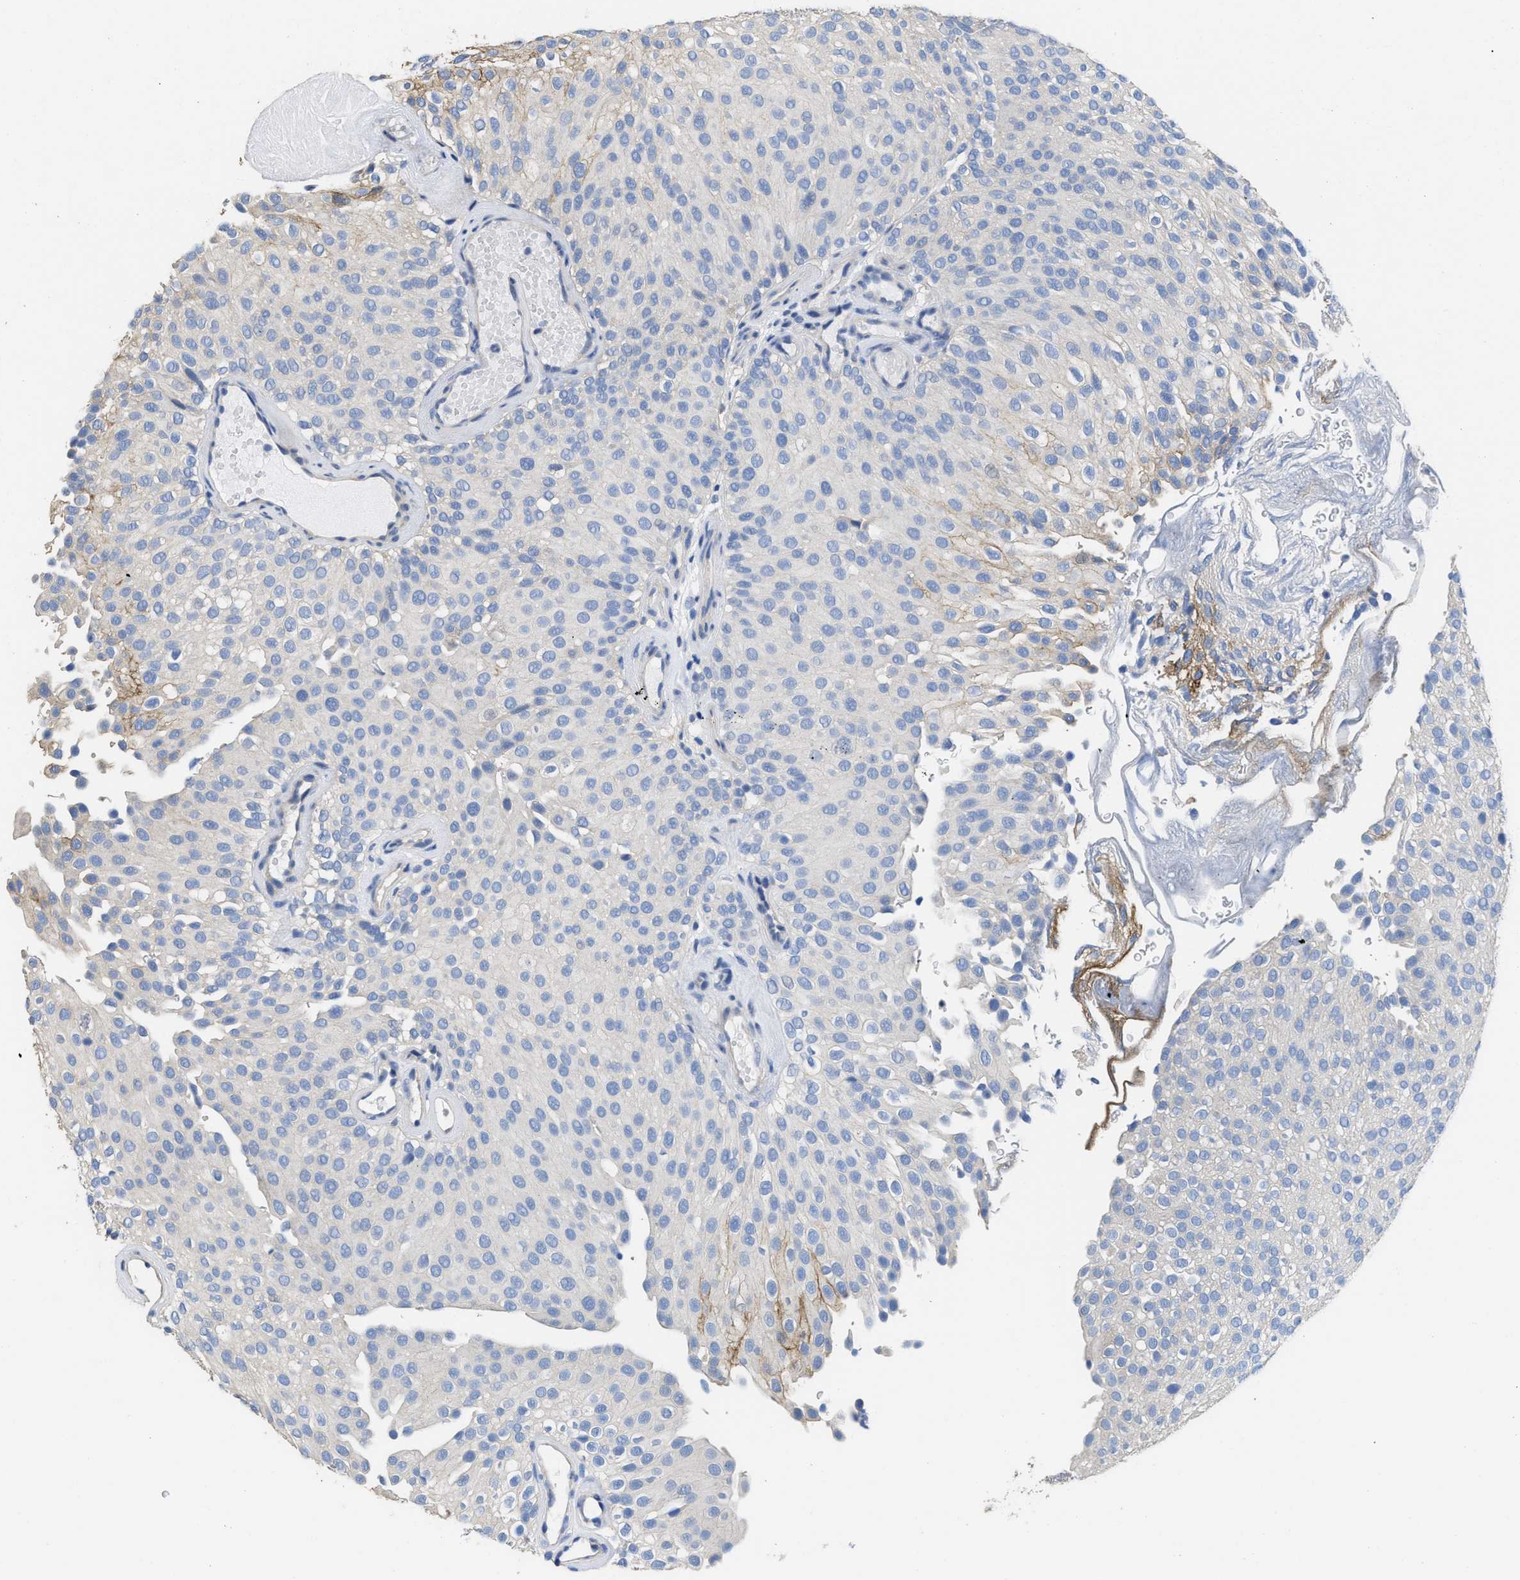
{"staining": {"intensity": "moderate", "quantity": "<25%", "location": "cytoplasmic/membranous"}, "tissue": "urothelial cancer", "cell_type": "Tumor cells", "image_type": "cancer", "snomed": [{"axis": "morphology", "description": "Urothelial carcinoma, Low grade"}, {"axis": "topography", "description": "Urinary bladder"}], "caption": "There is low levels of moderate cytoplasmic/membranous positivity in tumor cells of urothelial cancer, as demonstrated by immunohistochemical staining (brown color).", "gene": "CA9", "patient": {"sex": "male", "age": 78}}